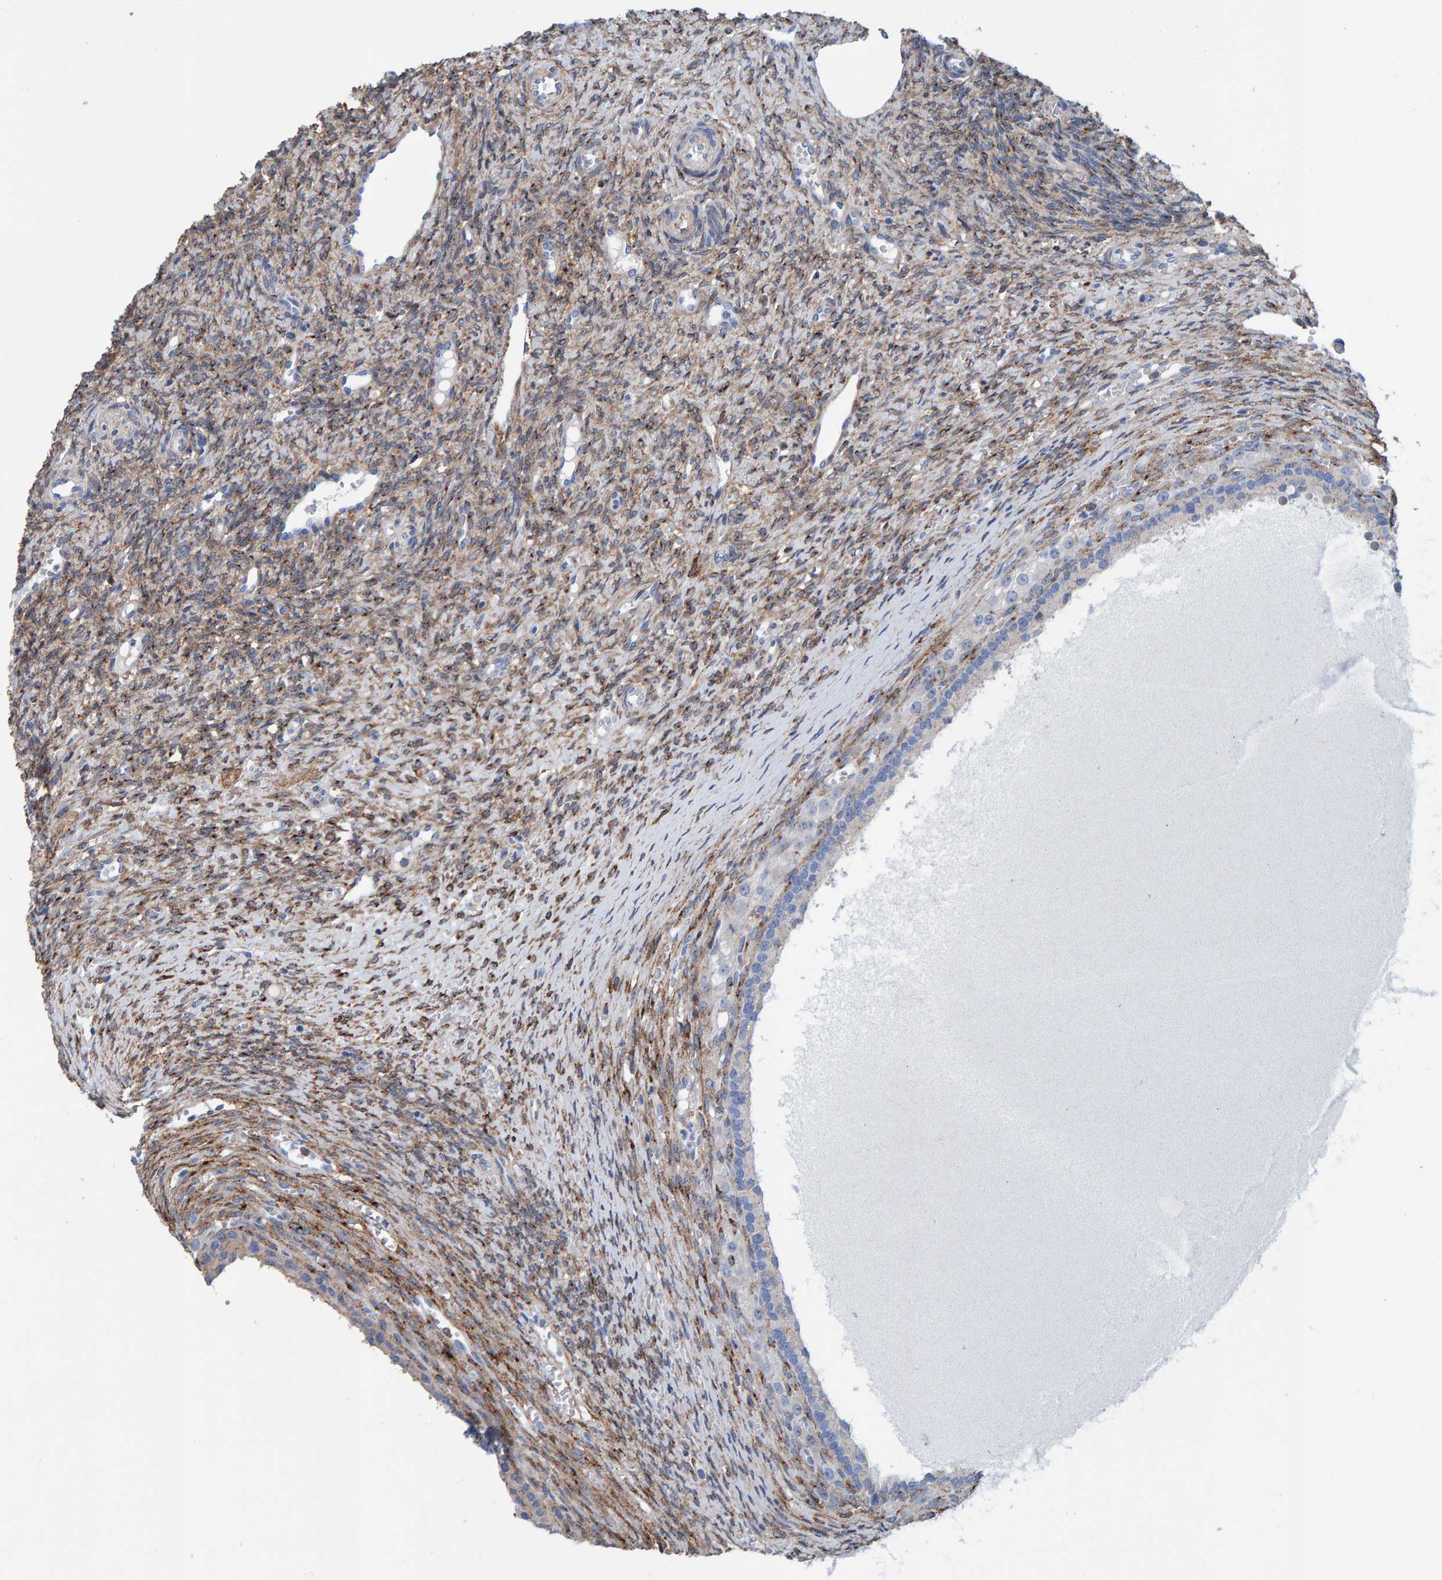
{"staining": {"intensity": "negative", "quantity": "none", "location": "none"}, "tissue": "ovary", "cell_type": "Follicle cells", "image_type": "normal", "snomed": [{"axis": "morphology", "description": "Normal tissue, NOS"}, {"axis": "topography", "description": "Ovary"}], "caption": "The histopathology image demonstrates no staining of follicle cells in unremarkable ovary. The staining is performed using DAB (3,3'-diaminobenzidine) brown chromogen with nuclei counter-stained in using hematoxylin.", "gene": "LRP1", "patient": {"sex": "female", "age": 41}}